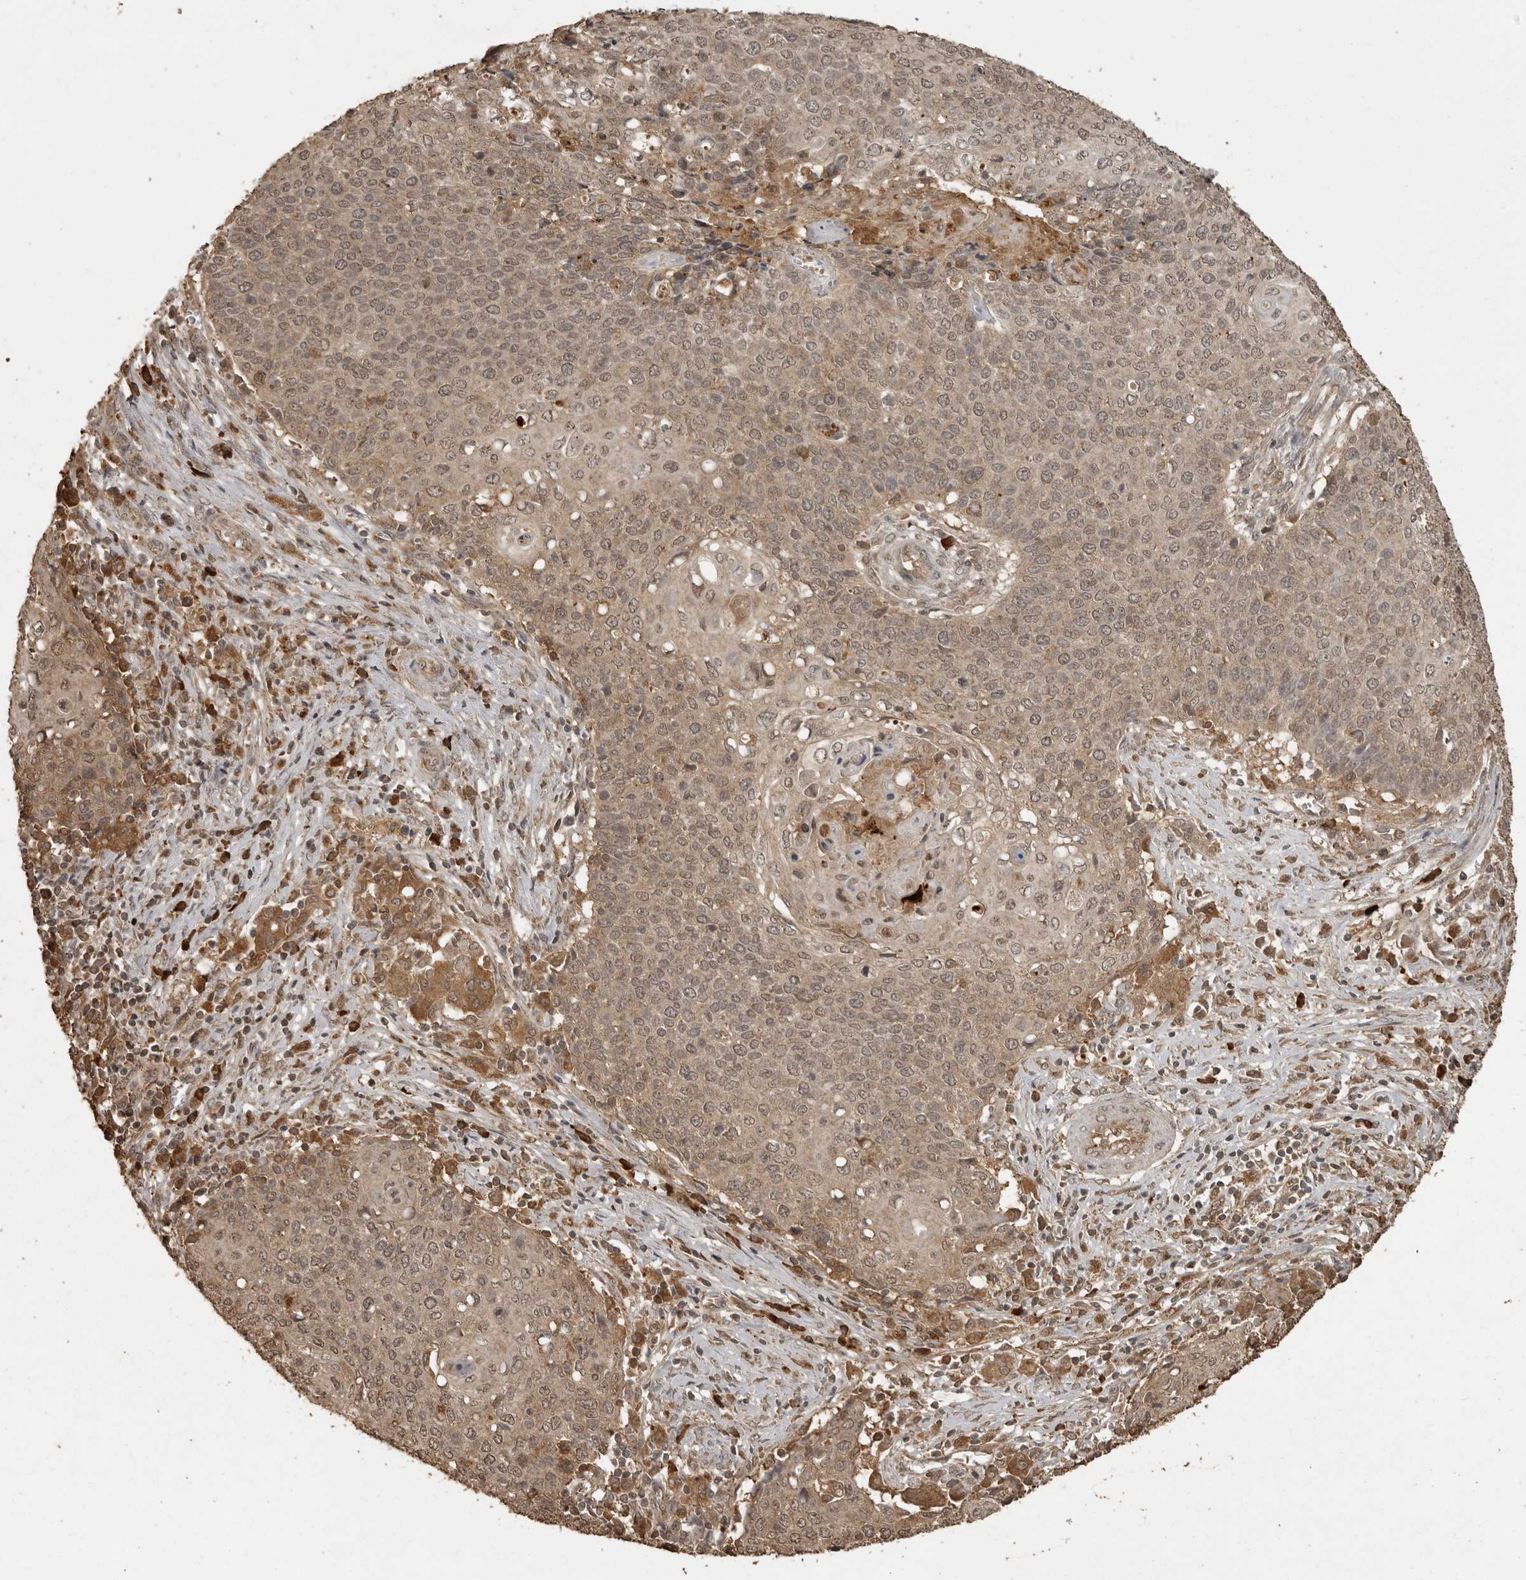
{"staining": {"intensity": "moderate", "quantity": ">75%", "location": "cytoplasmic/membranous,nuclear"}, "tissue": "cervical cancer", "cell_type": "Tumor cells", "image_type": "cancer", "snomed": [{"axis": "morphology", "description": "Squamous cell carcinoma, NOS"}, {"axis": "topography", "description": "Cervix"}], "caption": "Immunohistochemistry image of neoplastic tissue: human cervical cancer stained using immunohistochemistry (IHC) displays medium levels of moderate protein expression localized specifically in the cytoplasmic/membranous and nuclear of tumor cells, appearing as a cytoplasmic/membranous and nuclear brown color.", "gene": "CTF1", "patient": {"sex": "female", "age": 39}}